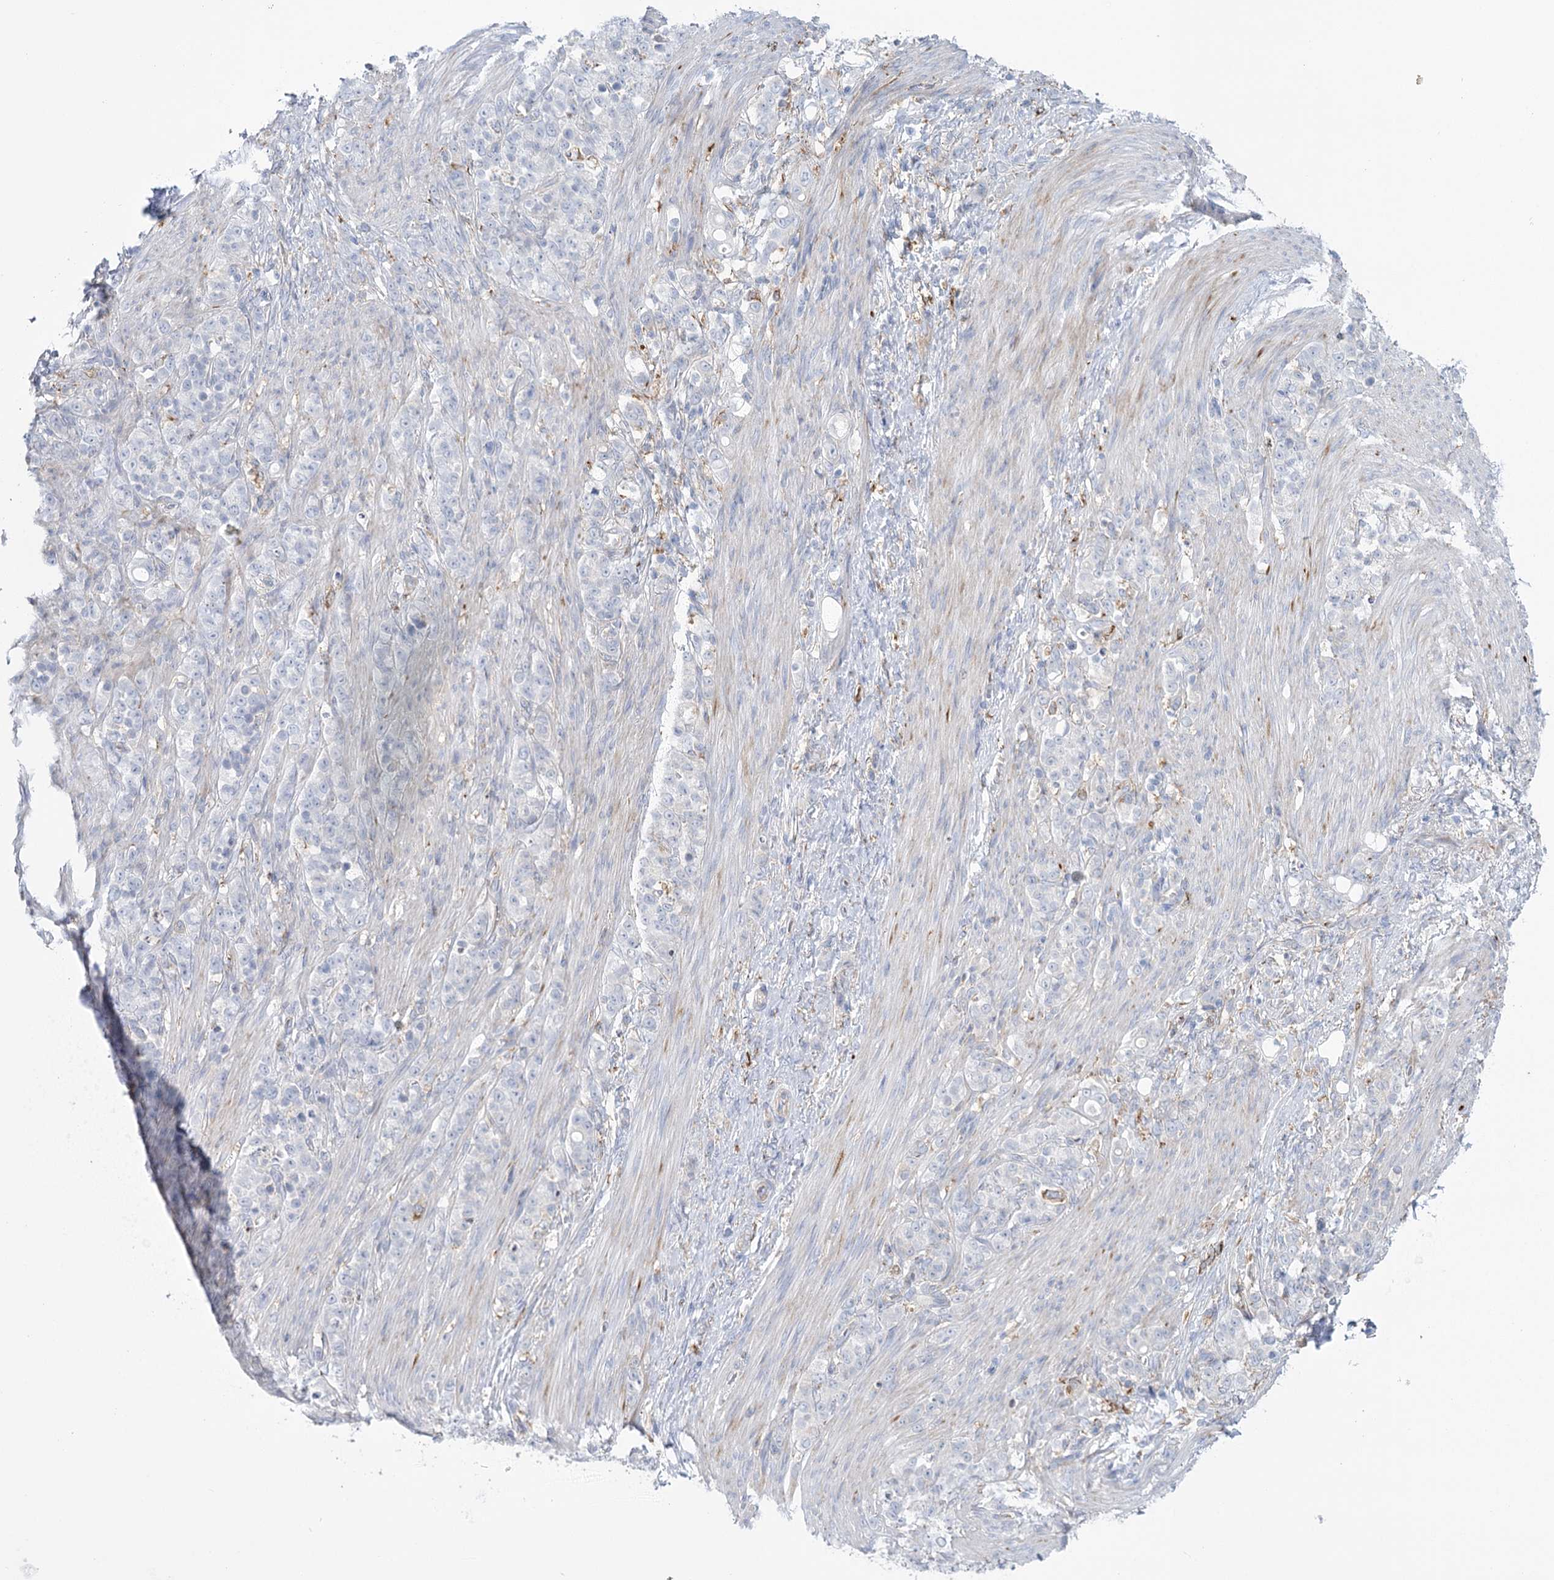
{"staining": {"intensity": "negative", "quantity": "none", "location": "none"}, "tissue": "stomach cancer", "cell_type": "Tumor cells", "image_type": "cancer", "snomed": [{"axis": "morphology", "description": "Adenocarcinoma, NOS"}, {"axis": "topography", "description": "Stomach"}], "caption": "Tumor cells show no significant staining in adenocarcinoma (stomach).", "gene": "CCDC88A", "patient": {"sex": "female", "age": 79}}